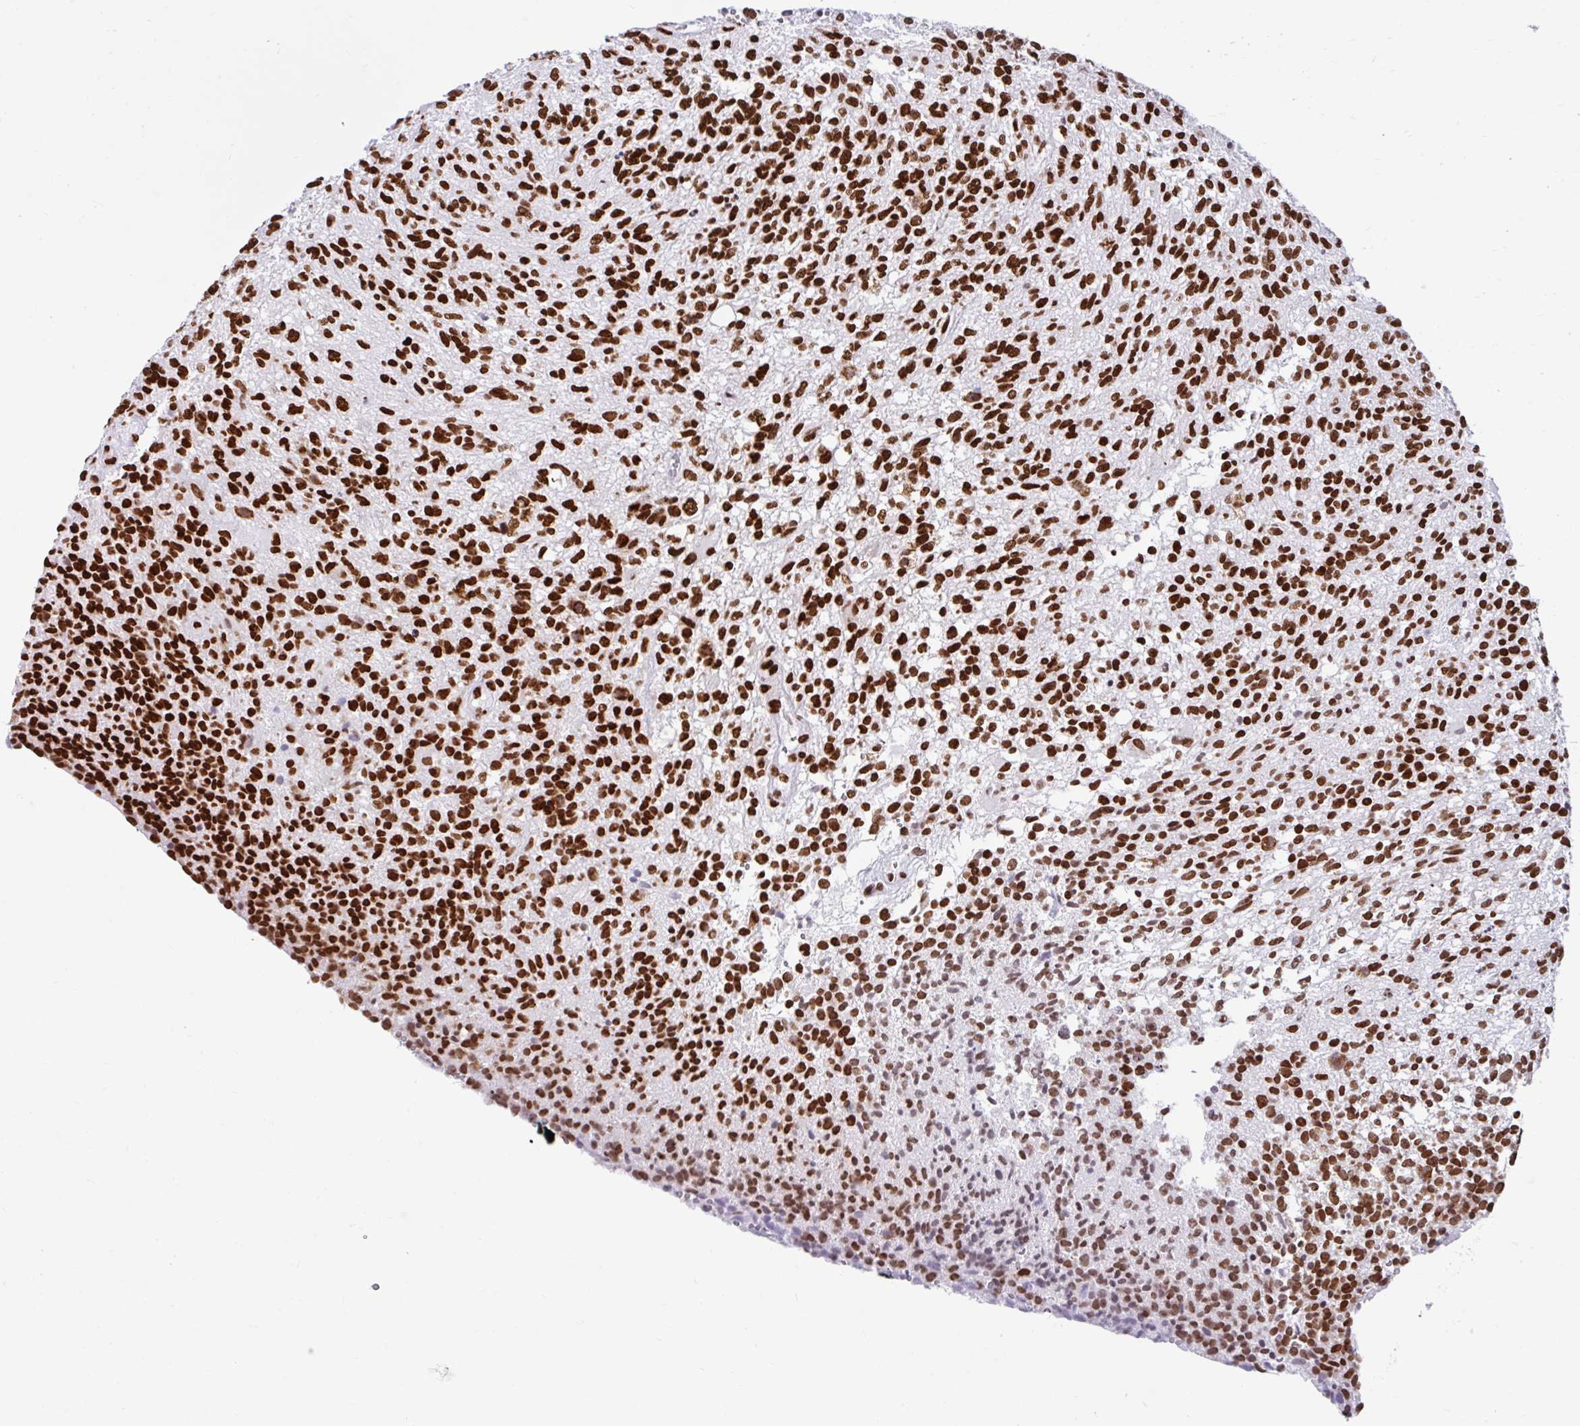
{"staining": {"intensity": "strong", "quantity": ">75%", "location": "nuclear"}, "tissue": "glioma", "cell_type": "Tumor cells", "image_type": "cancer", "snomed": [{"axis": "morphology", "description": "Glioma, malignant, High grade"}, {"axis": "topography", "description": "Brain"}], "caption": "DAB immunohistochemical staining of human glioma exhibits strong nuclear protein positivity in approximately >75% of tumor cells. Nuclei are stained in blue.", "gene": "KHDRBS1", "patient": {"sex": "male", "age": 56}}